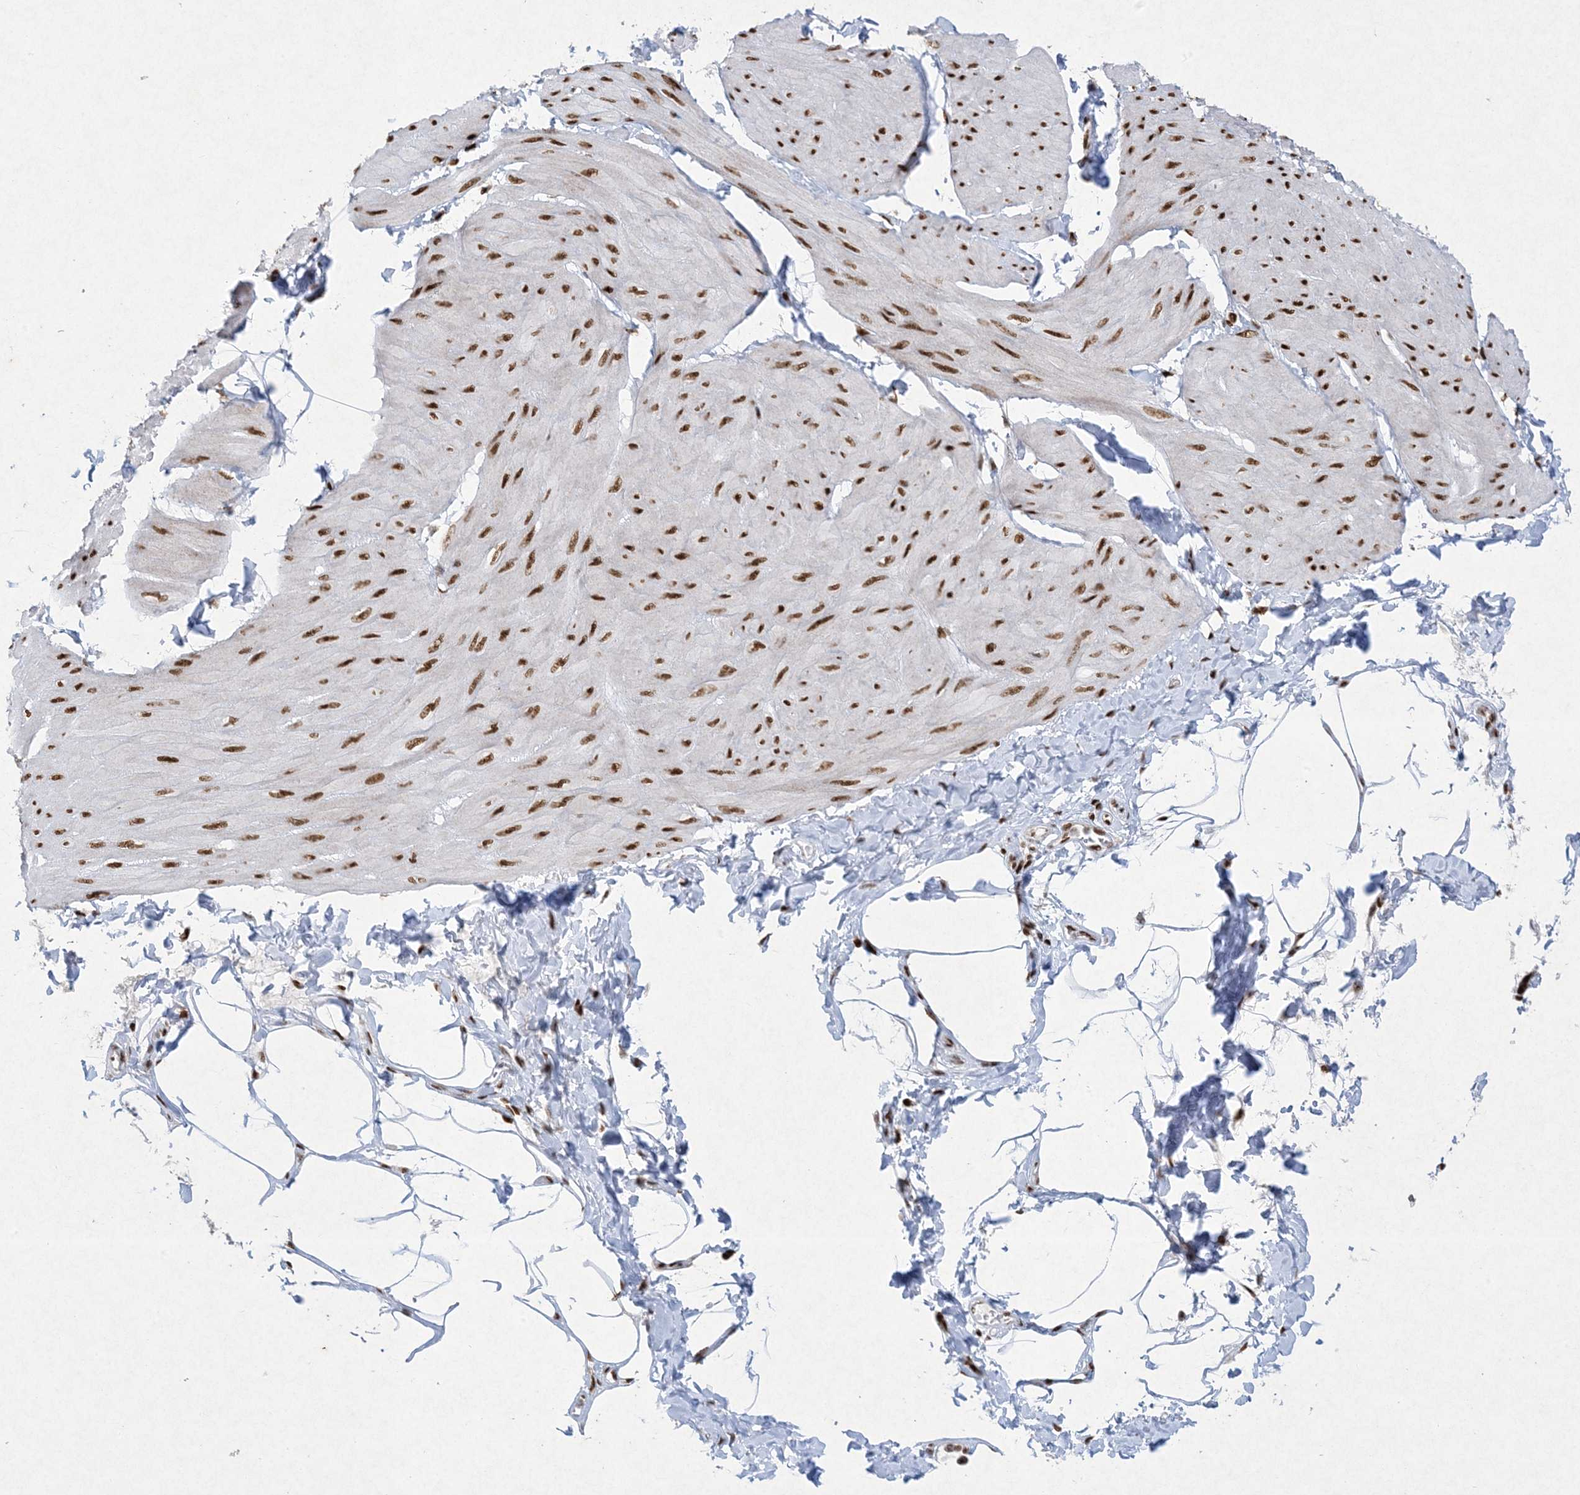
{"staining": {"intensity": "strong", "quantity": ">75%", "location": "nuclear"}, "tissue": "smooth muscle", "cell_type": "Smooth muscle cells", "image_type": "normal", "snomed": [{"axis": "morphology", "description": "Urothelial carcinoma, High grade"}, {"axis": "topography", "description": "Urinary bladder"}], "caption": "A high-resolution micrograph shows immunohistochemistry staining of unremarkable smooth muscle, which displays strong nuclear staining in about >75% of smooth muscle cells. The protein of interest is stained brown, and the nuclei are stained in blue (DAB (3,3'-diaminobenzidine) IHC with brightfield microscopy, high magnification).", "gene": "PKNOX2", "patient": {"sex": "male", "age": 46}}